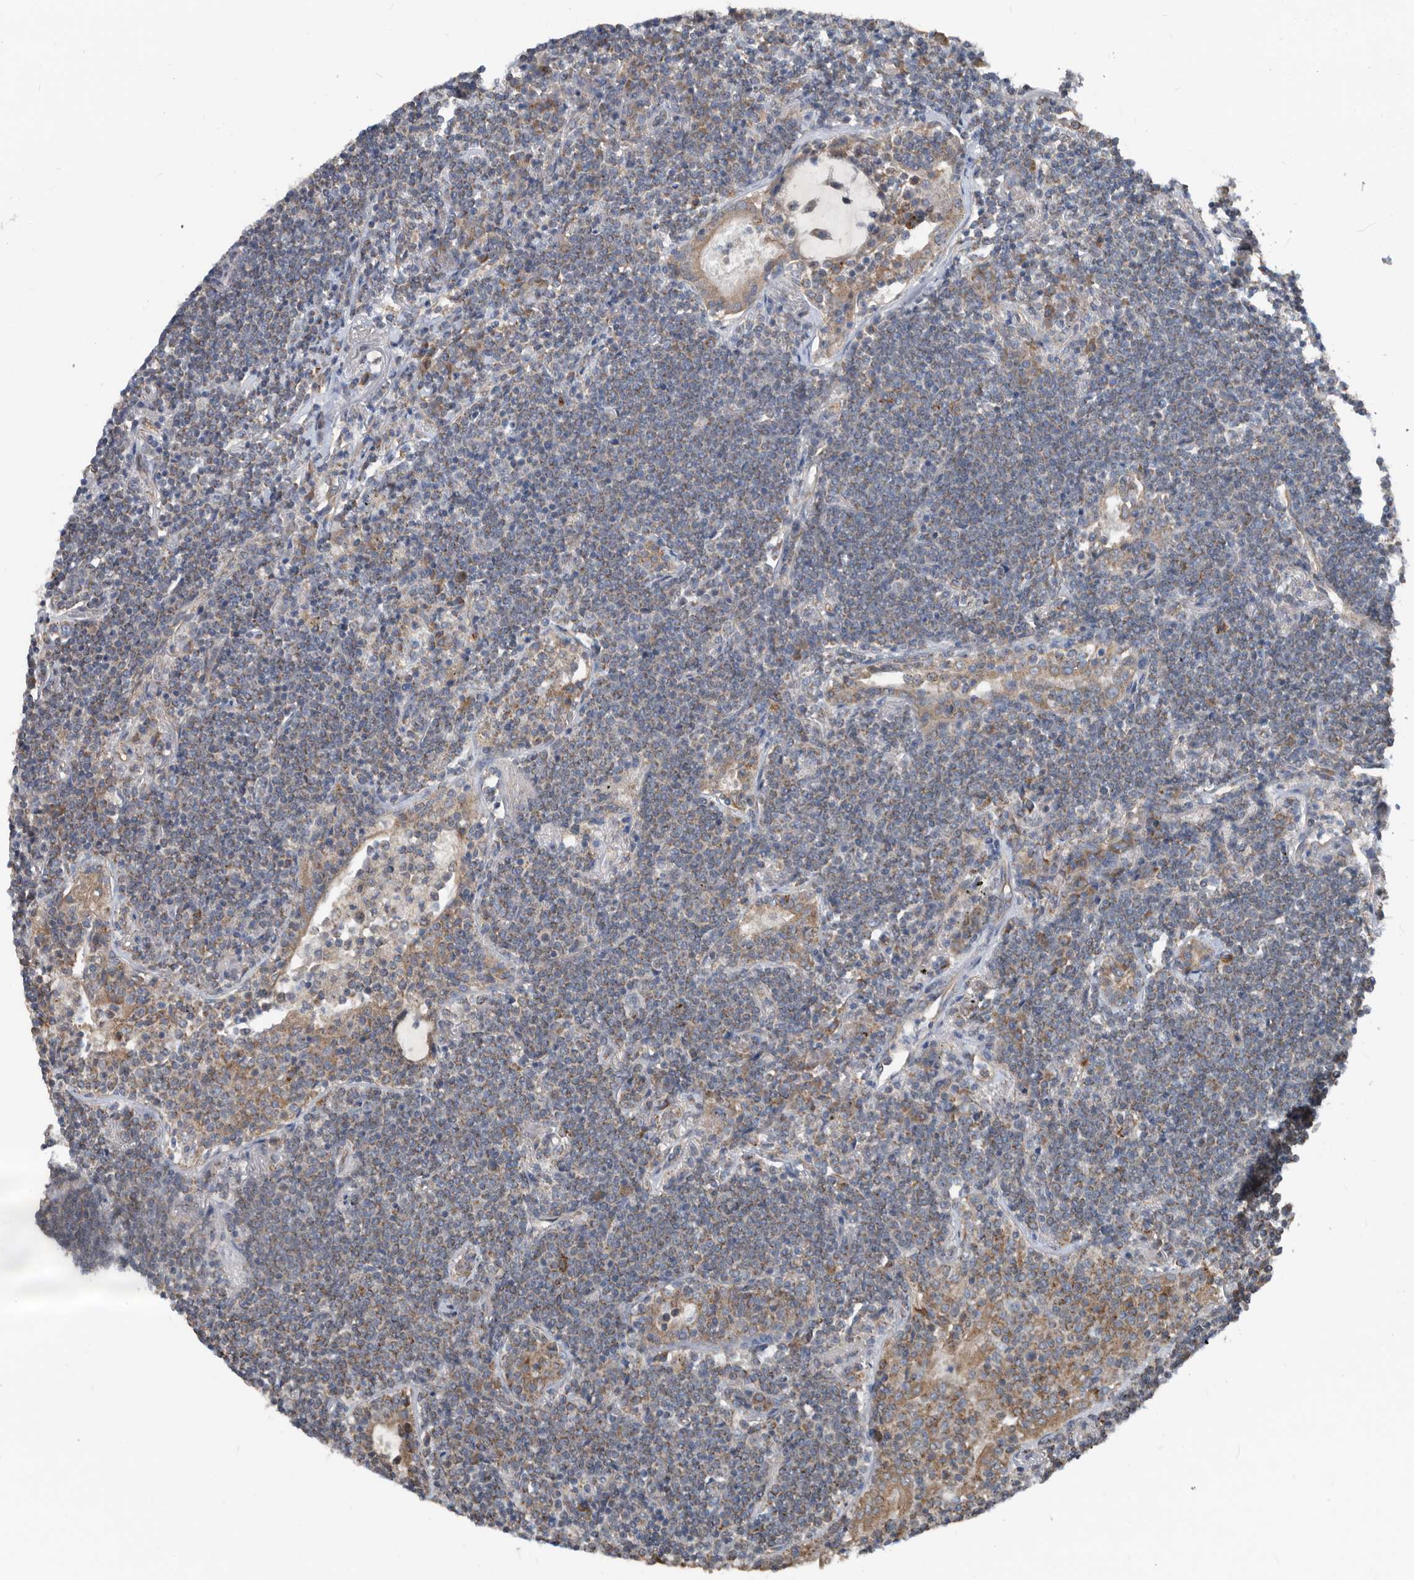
{"staining": {"intensity": "weak", "quantity": "25%-75%", "location": "cytoplasmic/membranous"}, "tissue": "lymphoma", "cell_type": "Tumor cells", "image_type": "cancer", "snomed": [{"axis": "morphology", "description": "Malignant lymphoma, non-Hodgkin's type, Low grade"}, {"axis": "topography", "description": "Lung"}], "caption": "Approximately 25%-75% of tumor cells in malignant lymphoma, non-Hodgkin's type (low-grade) demonstrate weak cytoplasmic/membranous protein staining as visualized by brown immunohistochemical staining.", "gene": "AFAP1", "patient": {"sex": "female", "age": 71}}